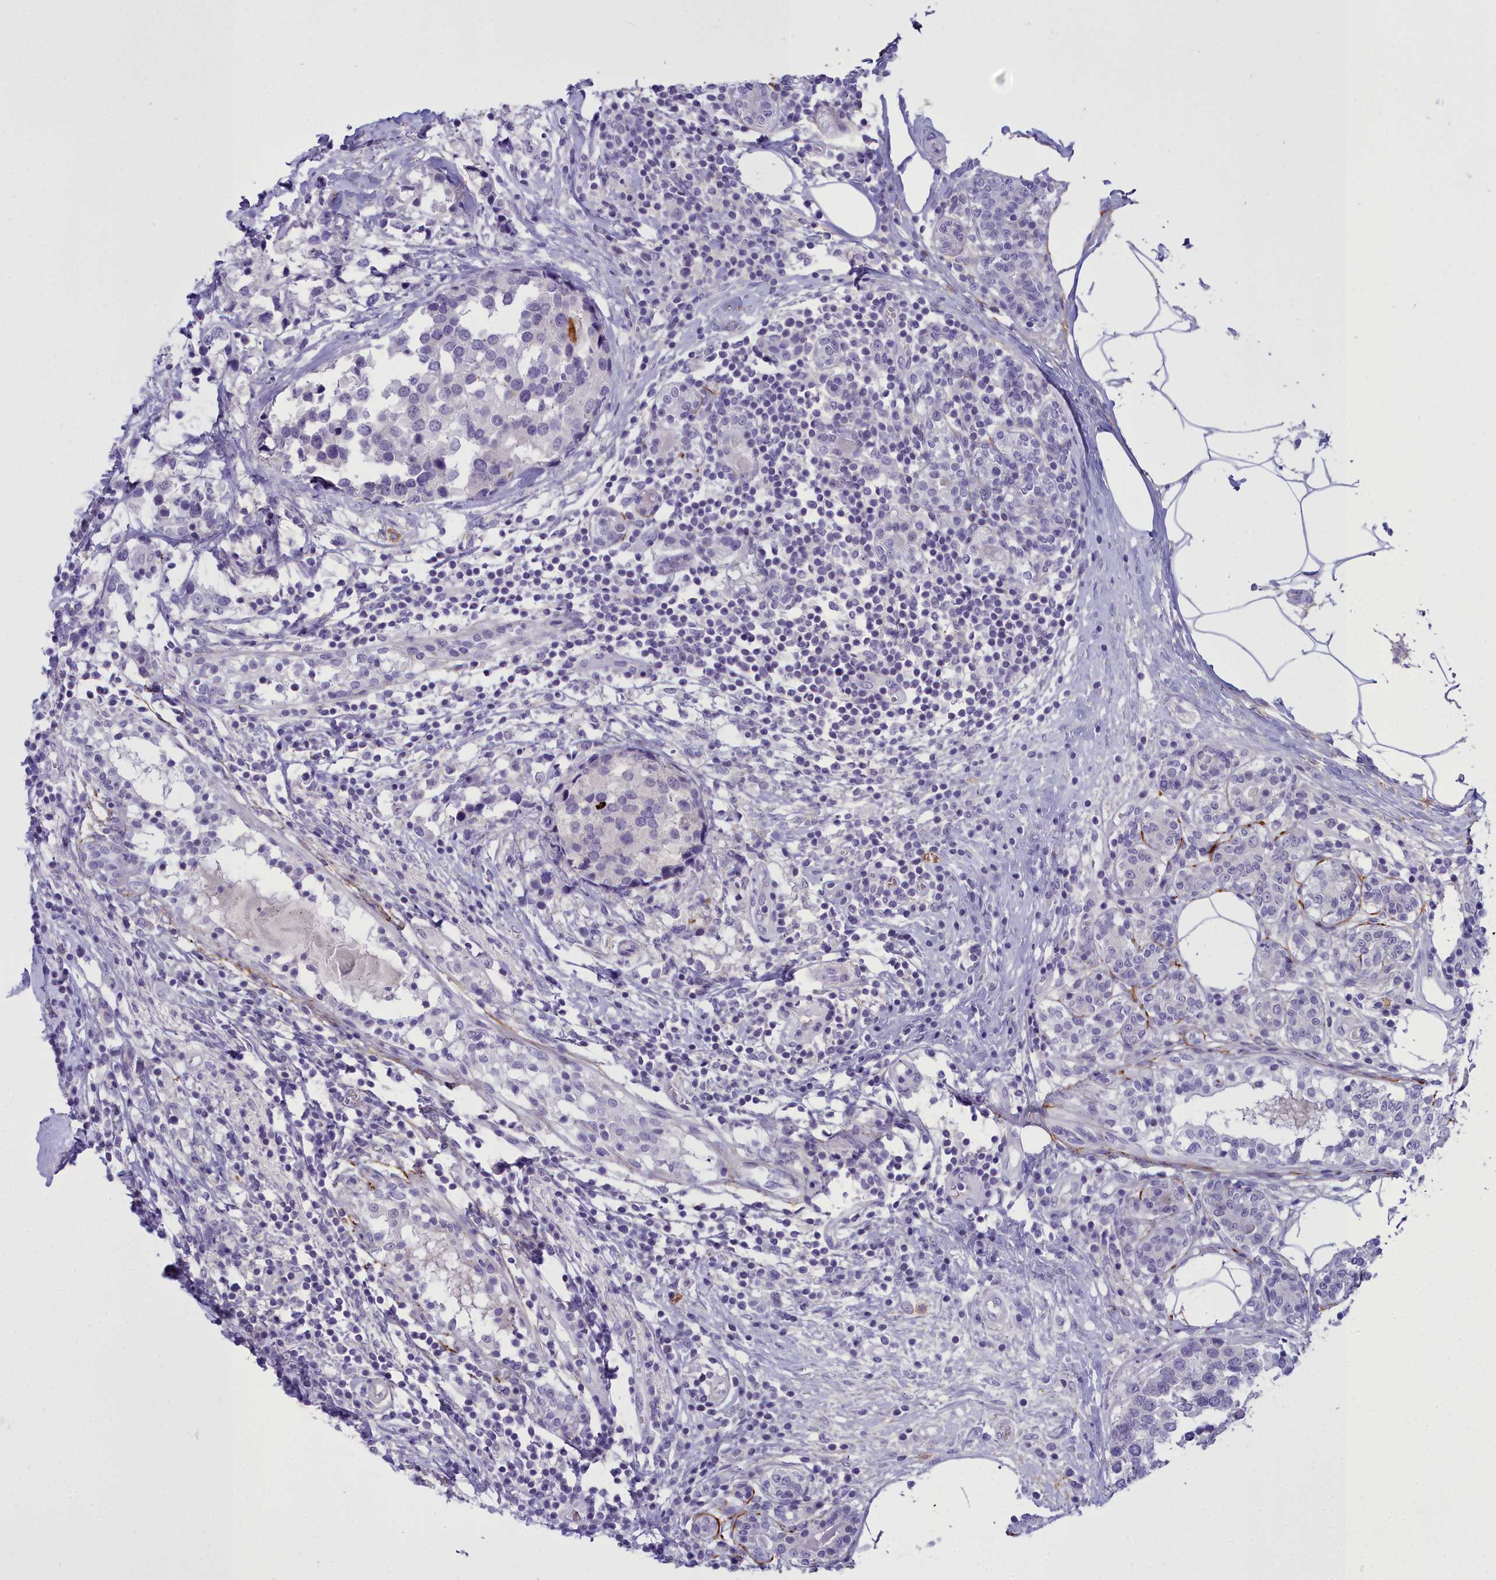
{"staining": {"intensity": "negative", "quantity": "none", "location": "none"}, "tissue": "breast cancer", "cell_type": "Tumor cells", "image_type": "cancer", "snomed": [{"axis": "morphology", "description": "Lobular carcinoma"}, {"axis": "topography", "description": "Breast"}], "caption": "Breast lobular carcinoma stained for a protein using immunohistochemistry exhibits no positivity tumor cells.", "gene": "OSTN", "patient": {"sex": "female", "age": 59}}